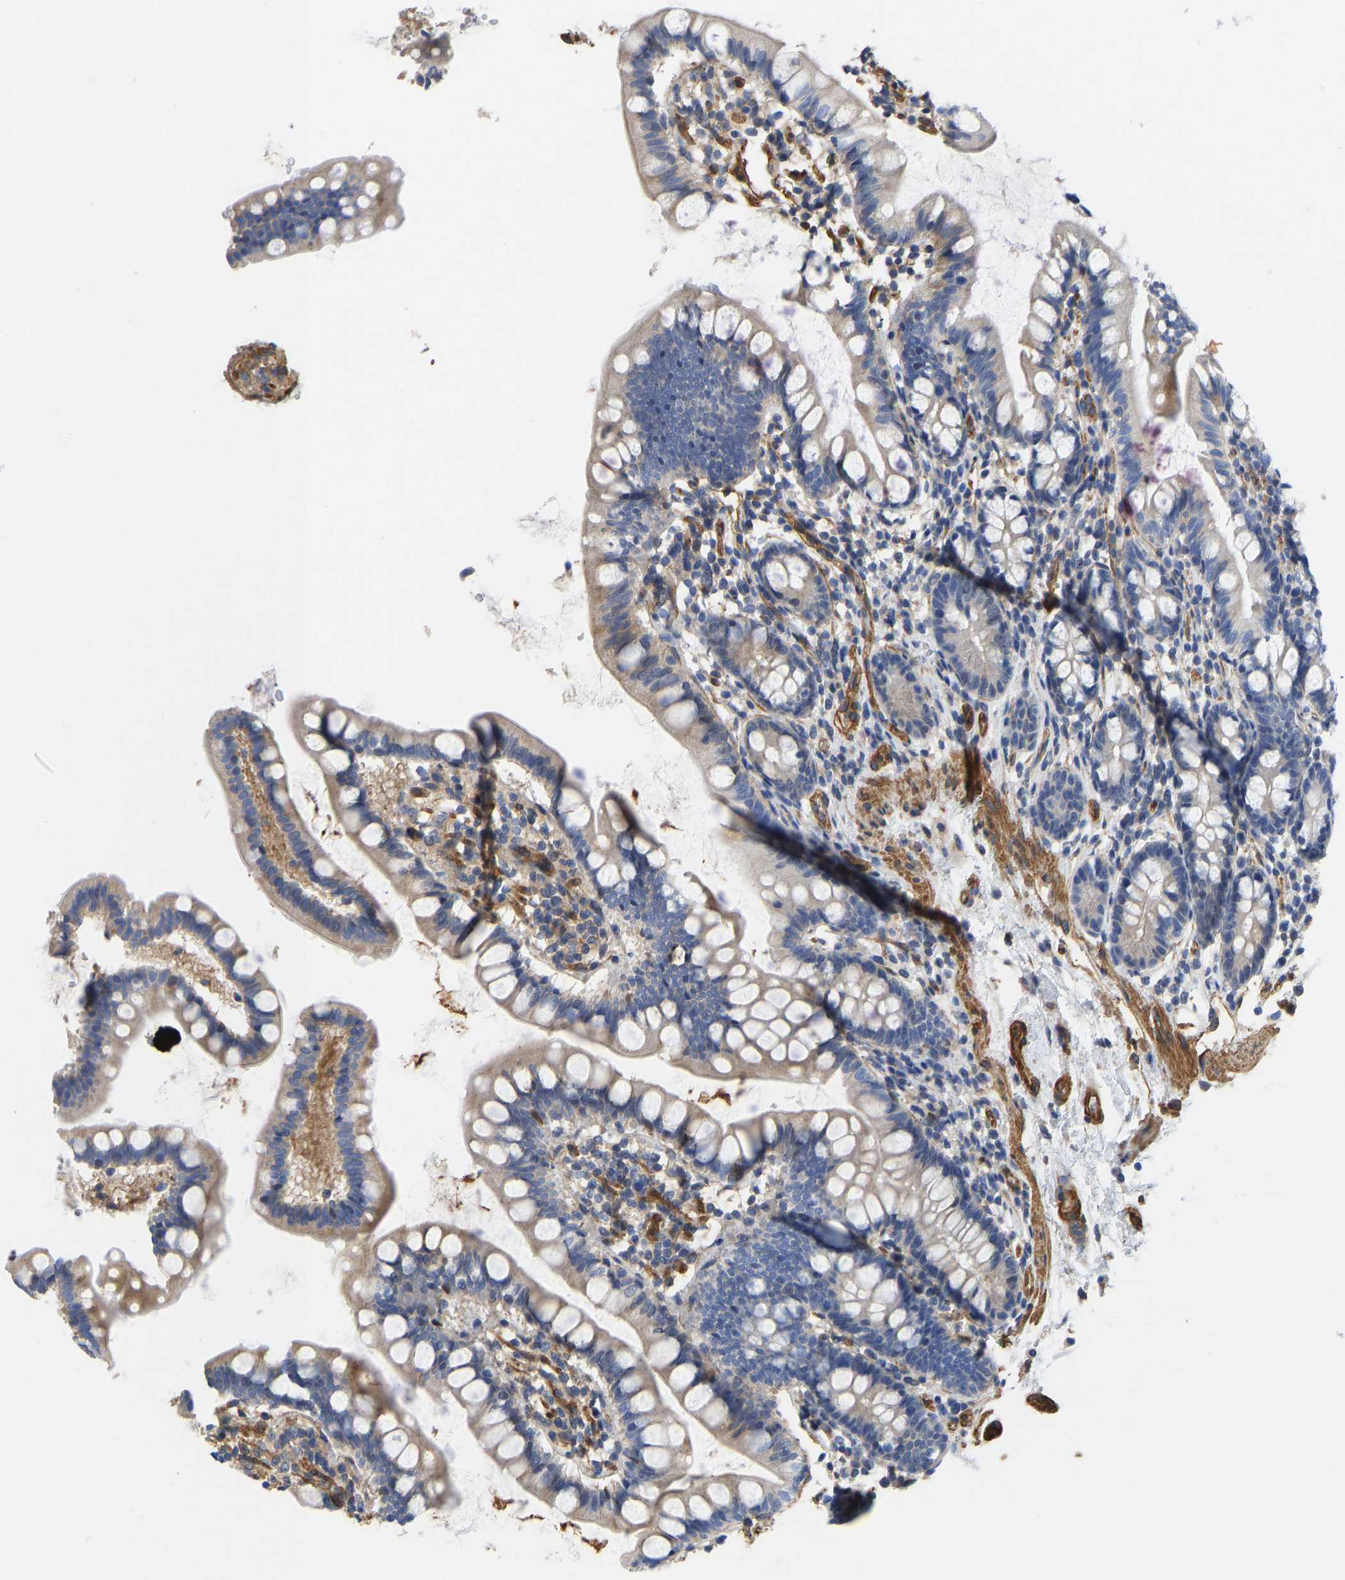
{"staining": {"intensity": "negative", "quantity": "none", "location": "none"}, "tissue": "small intestine", "cell_type": "Glandular cells", "image_type": "normal", "snomed": [{"axis": "morphology", "description": "Normal tissue, NOS"}, {"axis": "topography", "description": "Small intestine"}], "caption": "Immunohistochemistry (IHC) histopathology image of normal small intestine: human small intestine stained with DAB displays no significant protein positivity in glandular cells. Nuclei are stained in blue.", "gene": "ELMO2", "patient": {"sex": "female", "age": 84}}